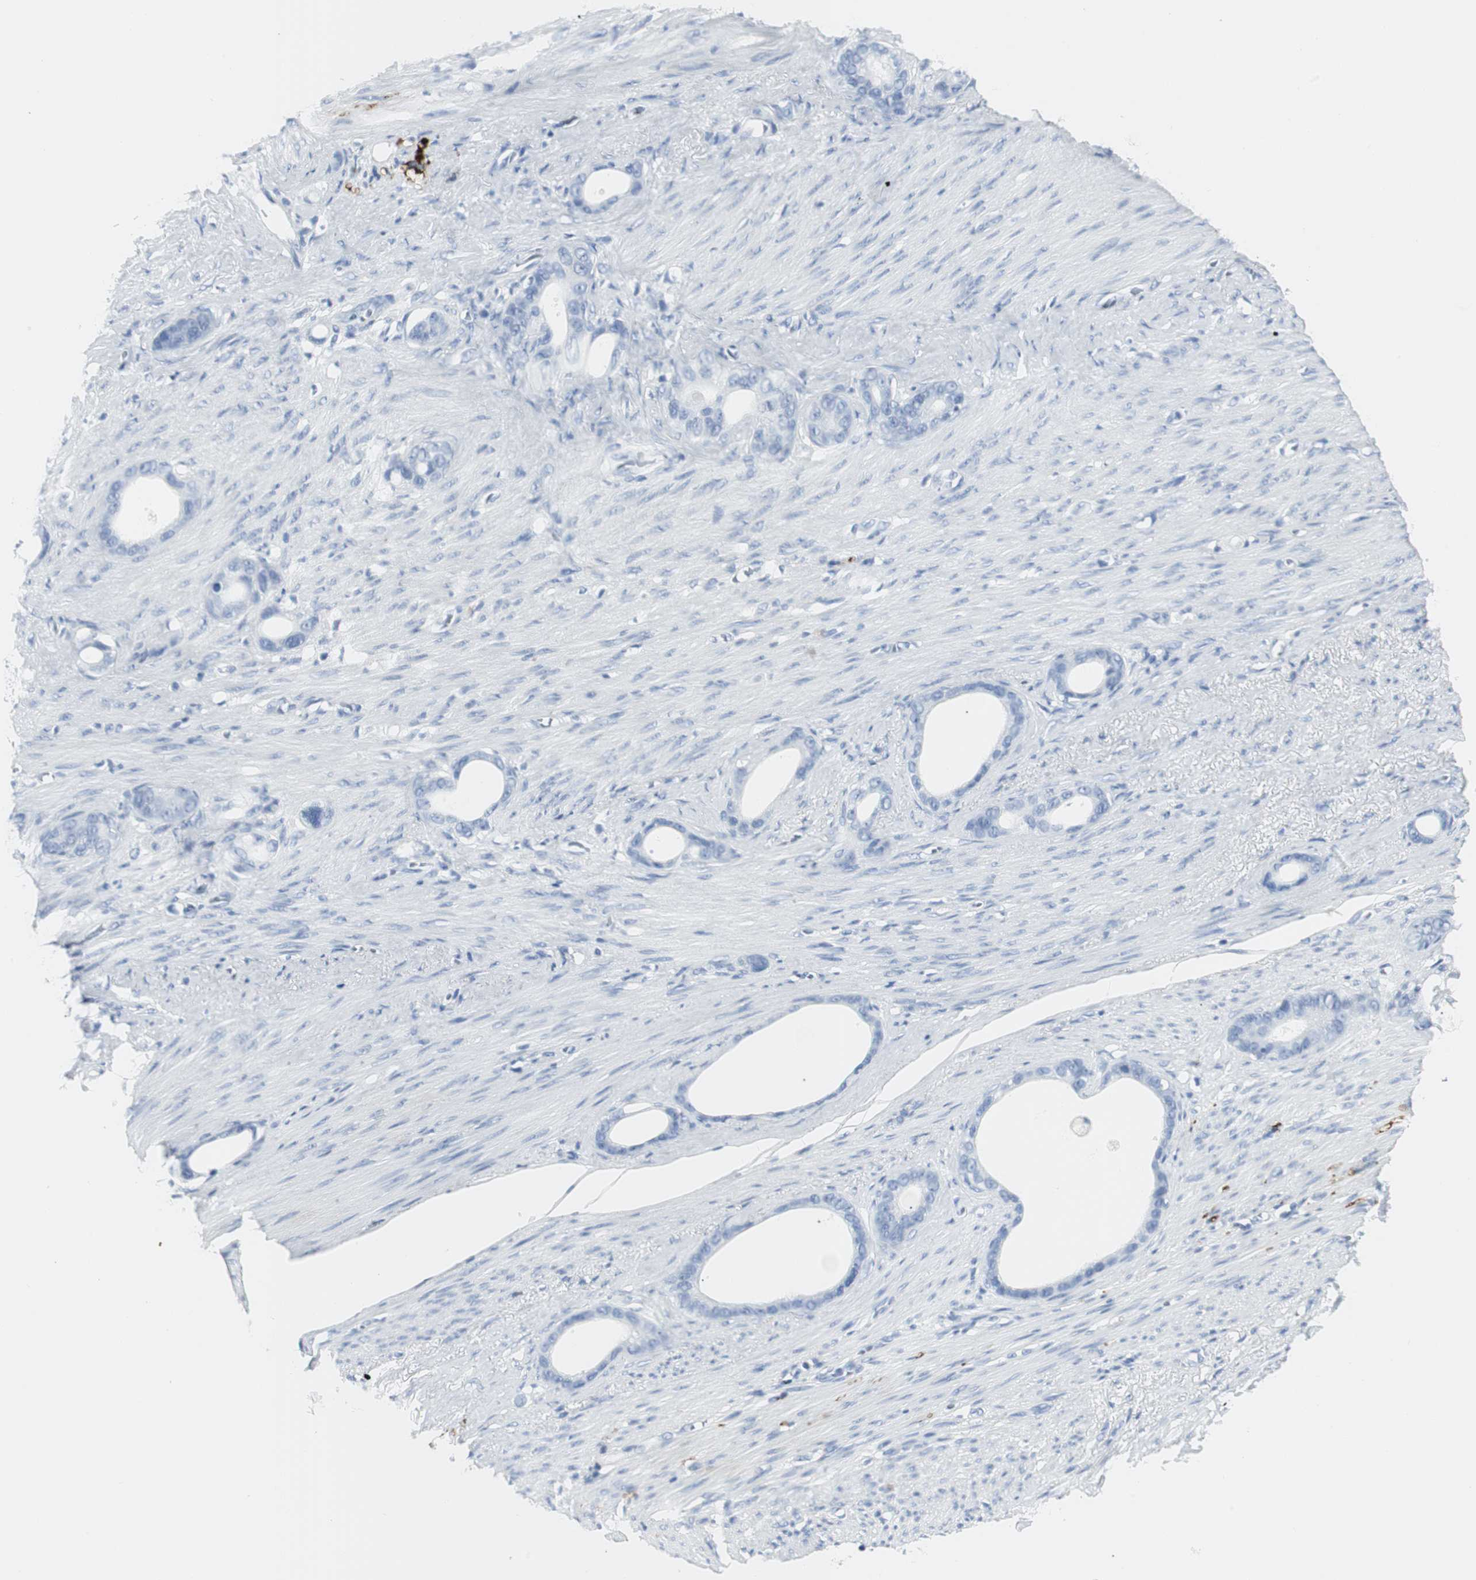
{"staining": {"intensity": "negative", "quantity": "none", "location": "none"}, "tissue": "stomach cancer", "cell_type": "Tumor cells", "image_type": "cancer", "snomed": [{"axis": "morphology", "description": "Adenocarcinoma, NOS"}, {"axis": "topography", "description": "Stomach"}], "caption": "Tumor cells show no significant protein positivity in stomach cancer.", "gene": "GAP43", "patient": {"sex": "female", "age": 75}}